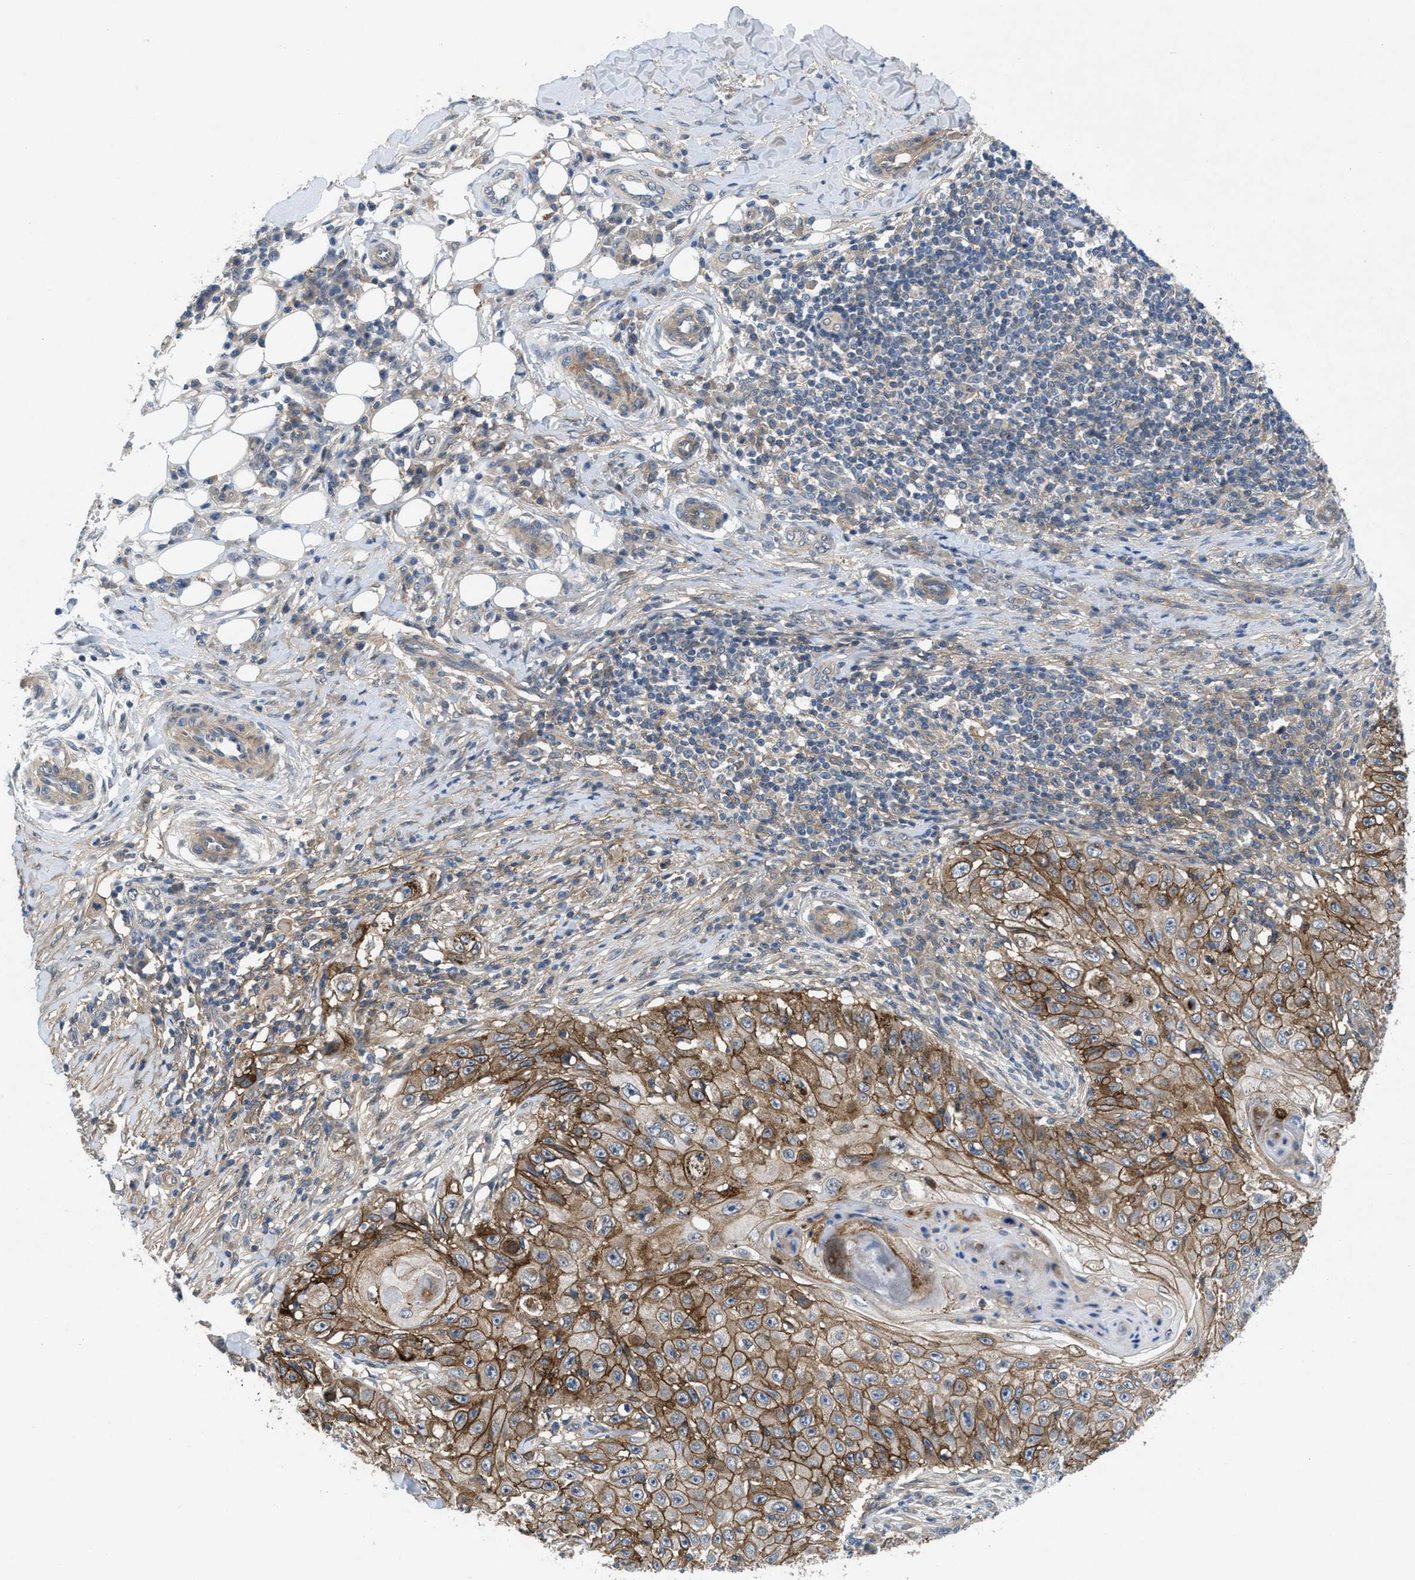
{"staining": {"intensity": "moderate", "quantity": ">75%", "location": "cytoplasmic/membranous"}, "tissue": "skin cancer", "cell_type": "Tumor cells", "image_type": "cancer", "snomed": [{"axis": "morphology", "description": "Squamous cell carcinoma, NOS"}, {"axis": "topography", "description": "Skin"}], "caption": "Moderate cytoplasmic/membranous protein staining is identified in about >75% of tumor cells in skin cancer (squamous cell carcinoma). The staining is performed using DAB brown chromogen to label protein expression. The nuclei are counter-stained blue using hematoxylin.", "gene": "PANX1", "patient": {"sex": "male", "age": 86}}